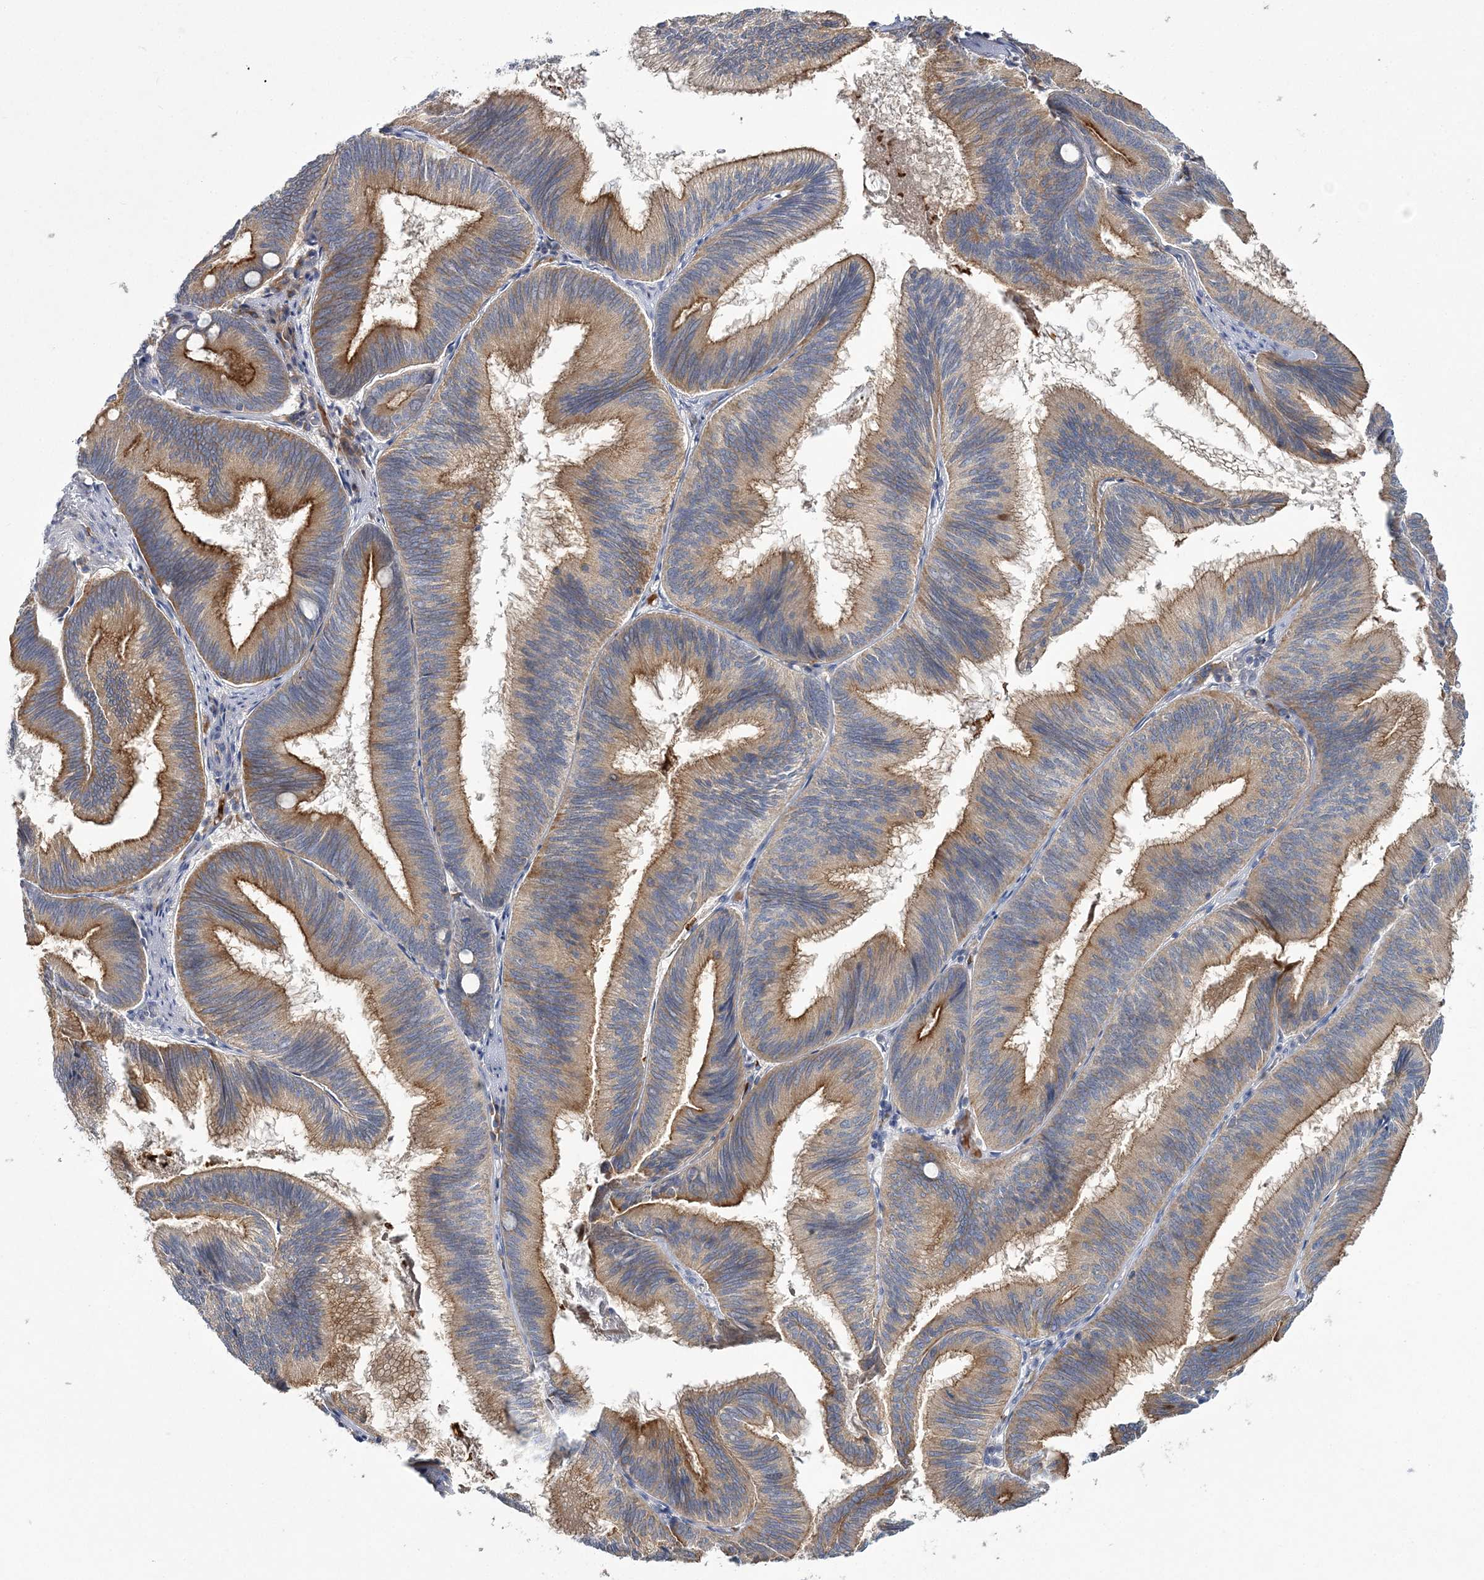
{"staining": {"intensity": "moderate", "quantity": ">75%", "location": "cytoplasmic/membranous"}, "tissue": "pancreatic cancer", "cell_type": "Tumor cells", "image_type": "cancer", "snomed": [{"axis": "morphology", "description": "Adenocarcinoma, NOS"}, {"axis": "topography", "description": "Pancreas"}], "caption": "Immunohistochemical staining of human adenocarcinoma (pancreatic) demonstrates medium levels of moderate cytoplasmic/membranous positivity in approximately >75% of tumor cells.", "gene": "ATP11B", "patient": {"sex": "male", "age": 82}}